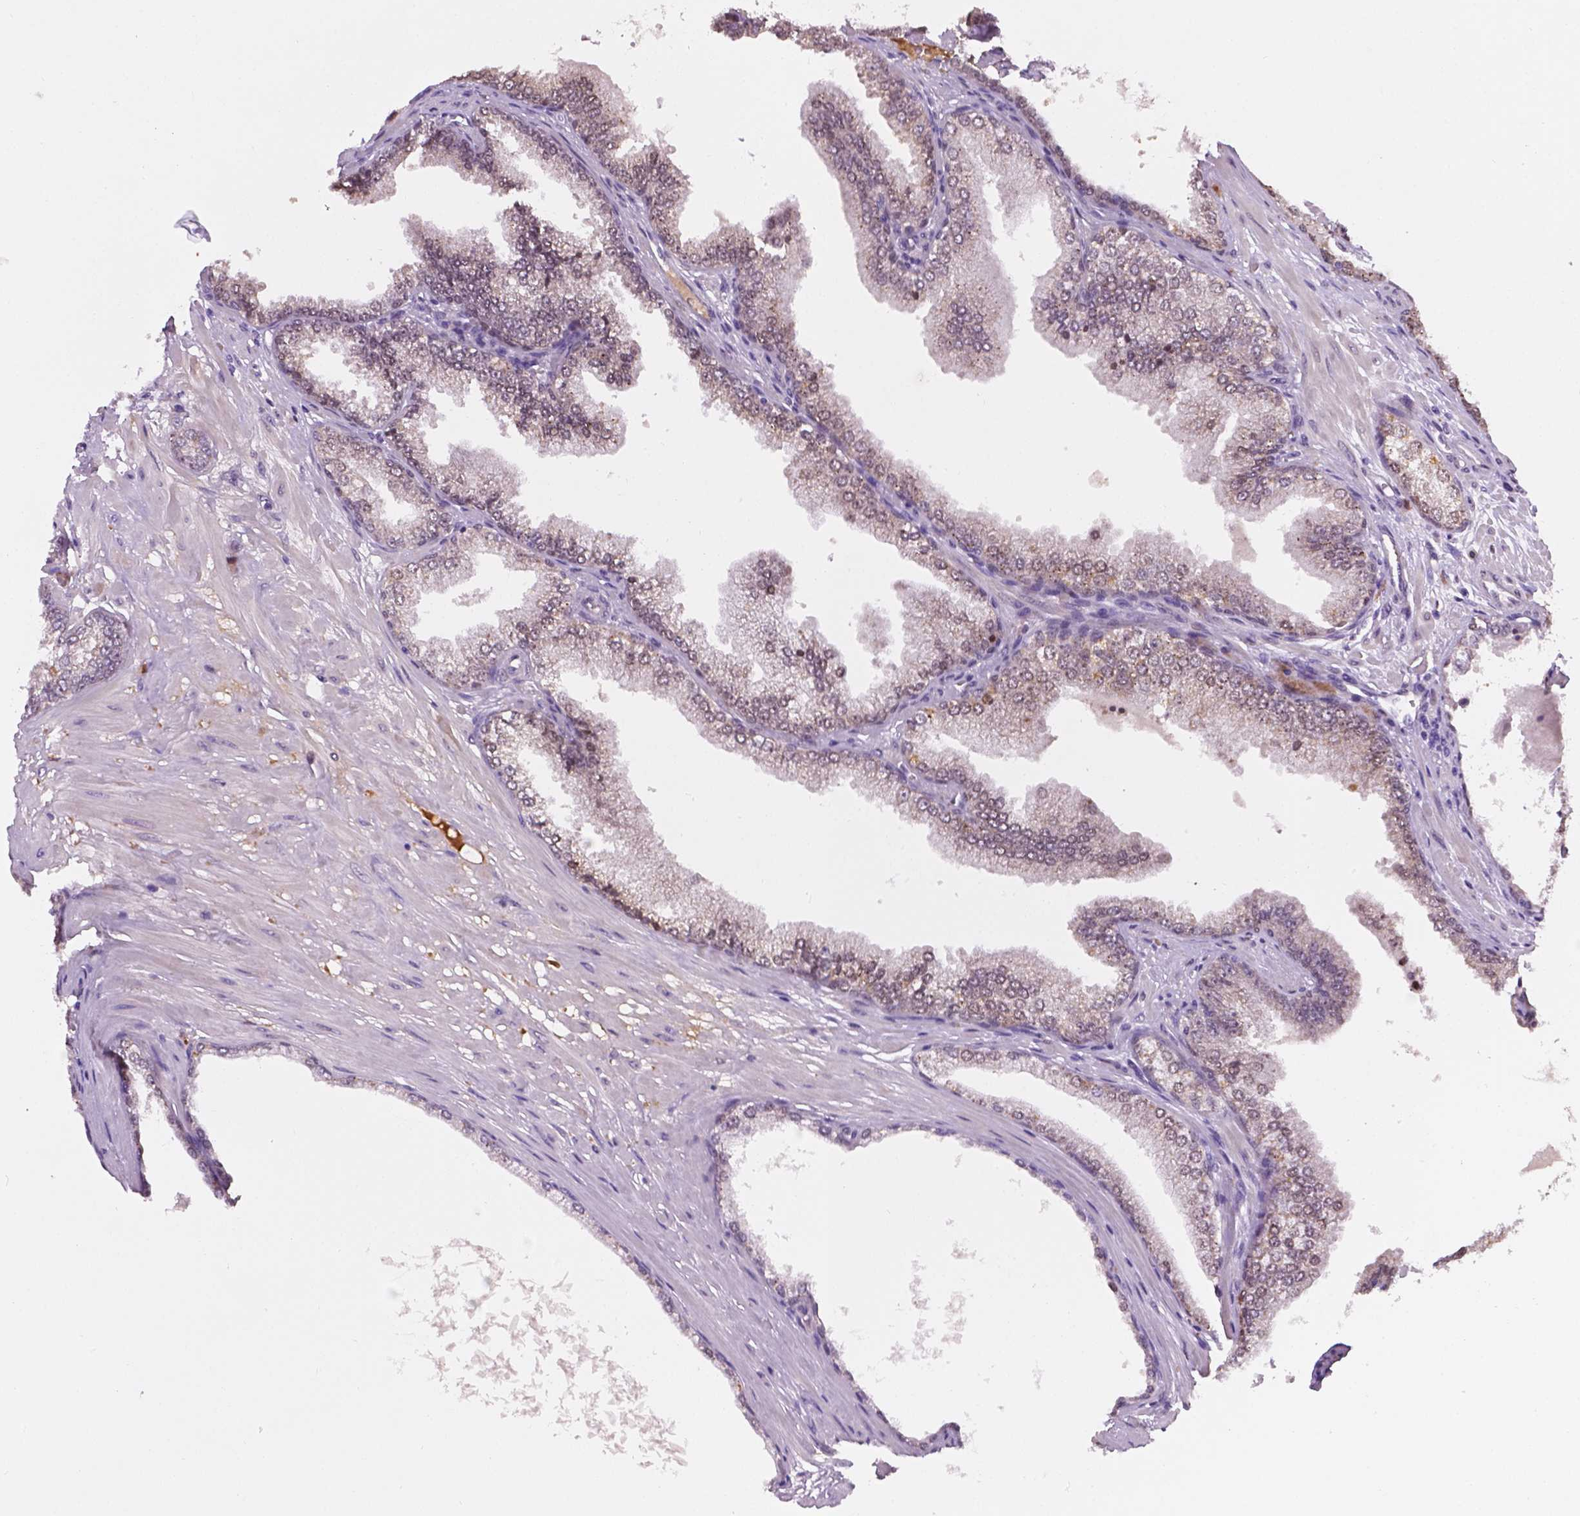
{"staining": {"intensity": "negative", "quantity": "none", "location": "none"}, "tissue": "prostate cancer", "cell_type": "Tumor cells", "image_type": "cancer", "snomed": [{"axis": "morphology", "description": "Adenocarcinoma, Low grade"}, {"axis": "topography", "description": "Prostate"}], "caption": "Prostate low-grade adenocarcinoma was stained to show a protein in brown. There is no significant staining in tumor cells. (Stains: DAB (3,3'-diaminobenzidine) immunohistochemistry (IHC) with hematoxylin counter stain, Microscopy: brightfield microscopy at high magnification).", "gene": "IRF6", "patient": {"sex": "male", "age": 64}}